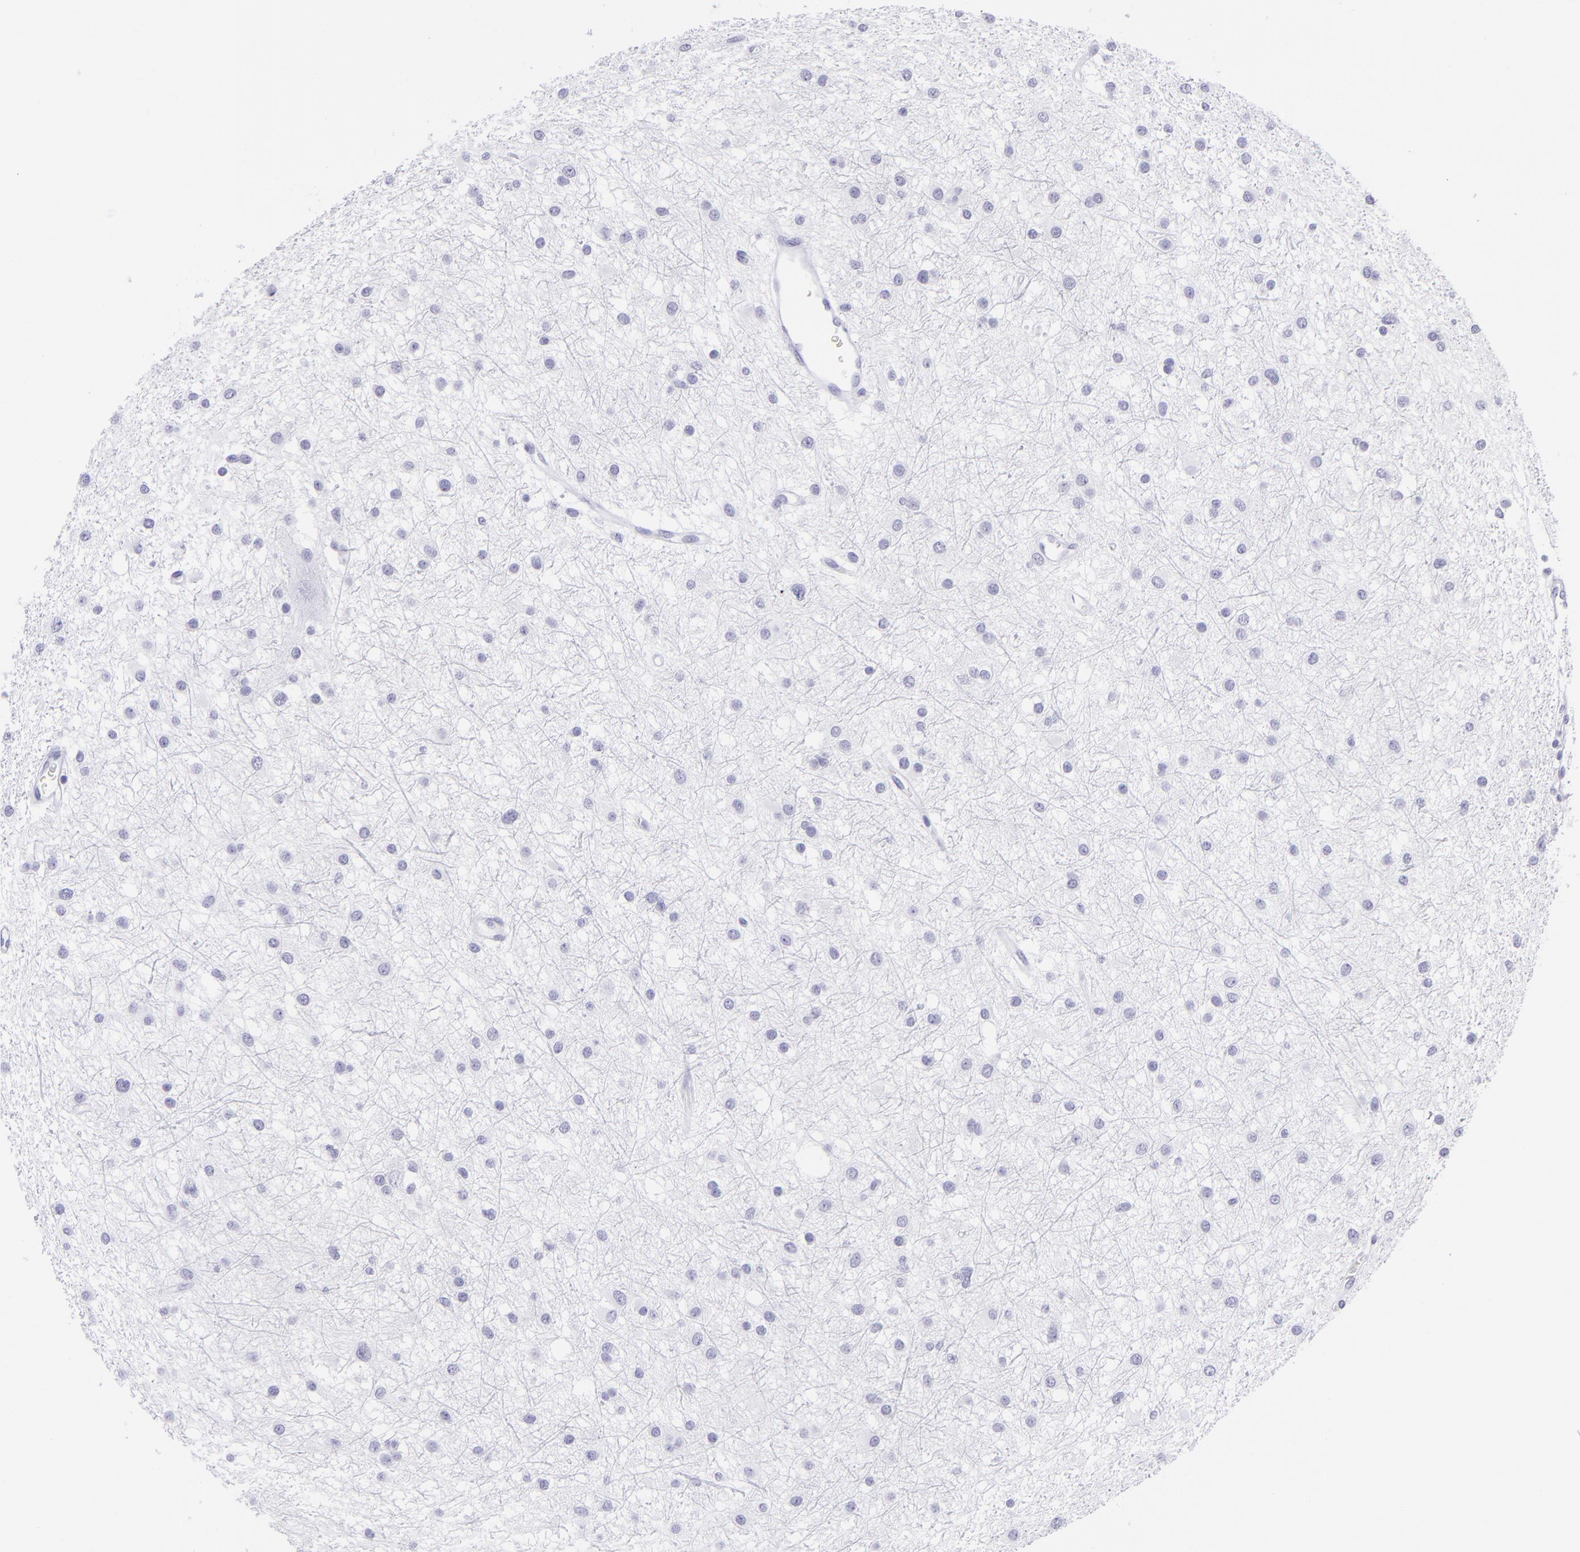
{"staining": {"intensity": "negative", "quantity": "none", "location": "none"}, "tissue": "glioma", "cell_type": "Tumor cells", "image_type": "cancer", "snomed": [{"axis": "morphology", "description": "Glioma, malignant, Low grade"}, {"axis": "topography", "description": "Brain"}], "caption": "Image shows no protein positivity in tumor cells of malignant glioma (low-grade) tissue. The staining is performed using DAB (3,3'-diaminobenzidine) brown chromogen with nuclei counter-stained in using hematoxylin.", "gene": "PVALB", "patient": {"sex": "female", "age": 36}}